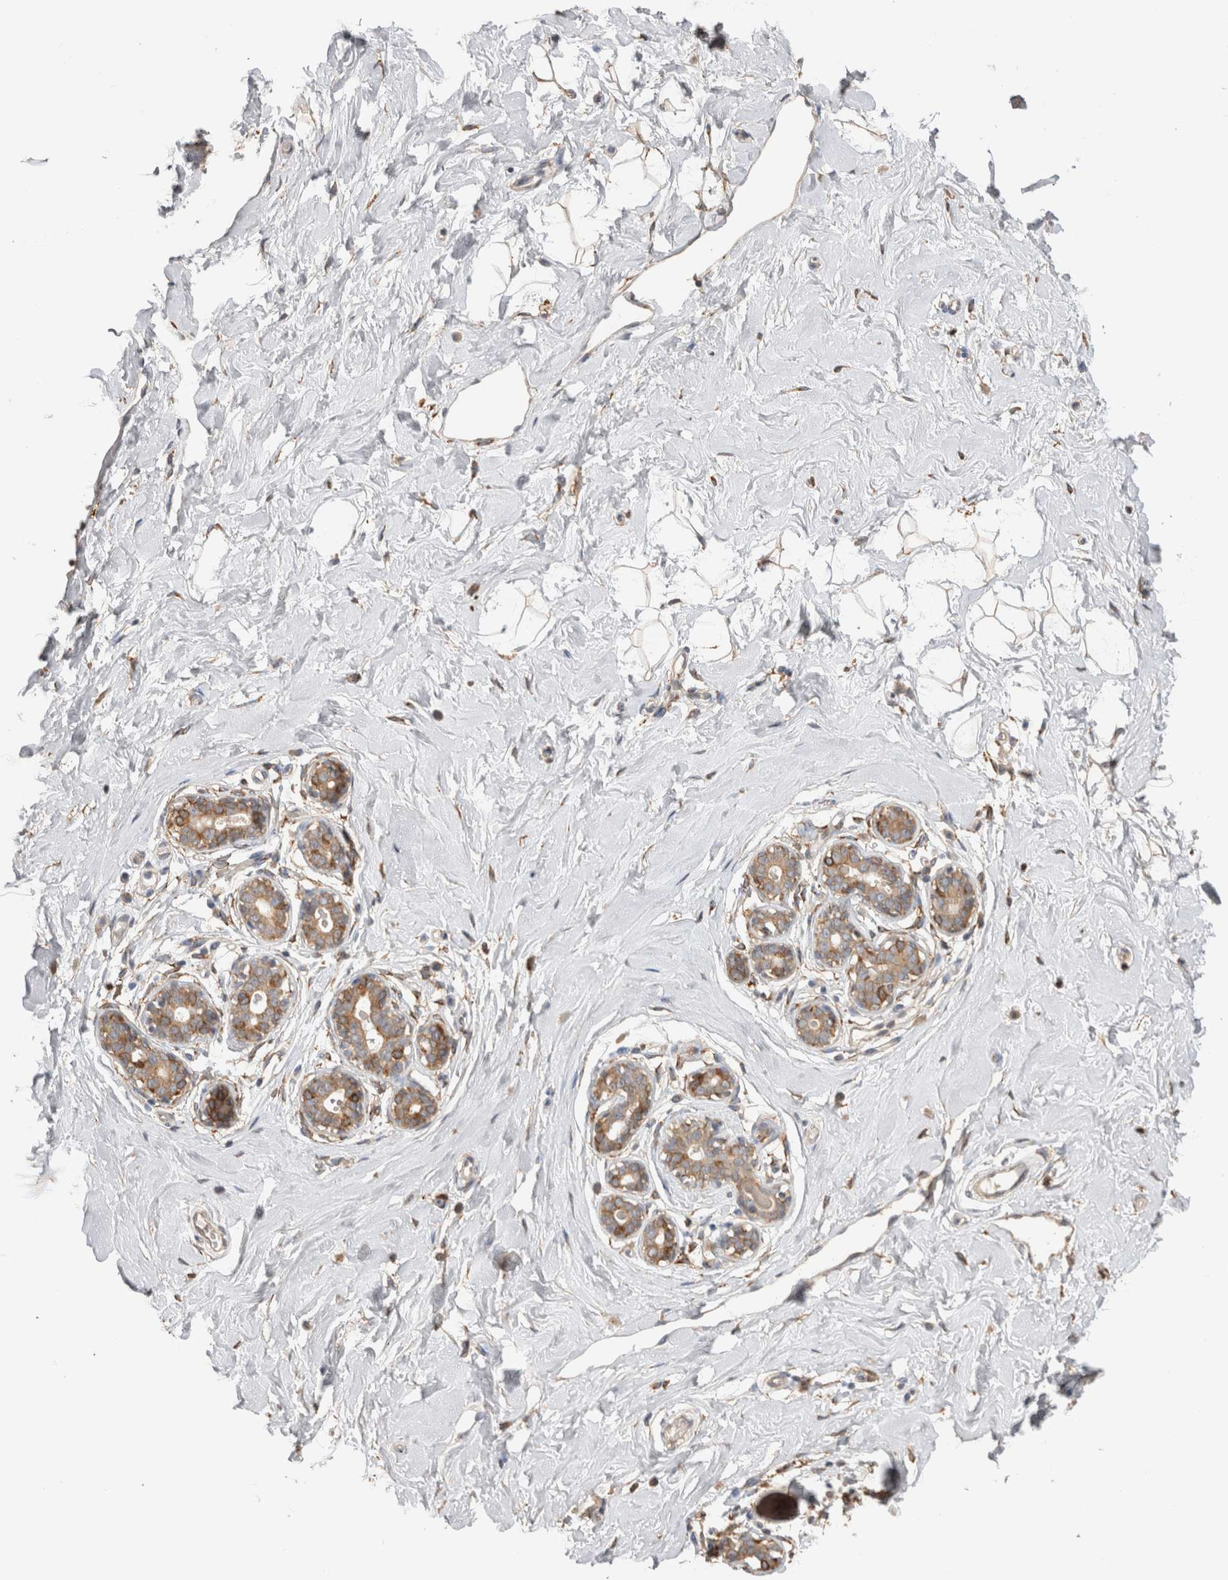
{"staining": {"intensity": "weak", "quantity": ">75%", "location": "cytoplasmic/membranous"}, "tissue": "breast", "cell_type": "Adipocytes", "image_type": "normal", "snomed": [{"axis": "morphology", "description": "Normal tissue, NOS"}, {"axis": "morphology", "description": "Adenoma, NOS"}, {"axis": "topography", "description": "Breast"}], "caption": "This histopathology image displays immunohistochemistry (IHC) staining of unremarkable human breast, with low weak cytoplasmic/membranous expression in about >75% of adipocytes.", "gene": "LRPAP1", "patient": {"sex": "female", "age": 23}}